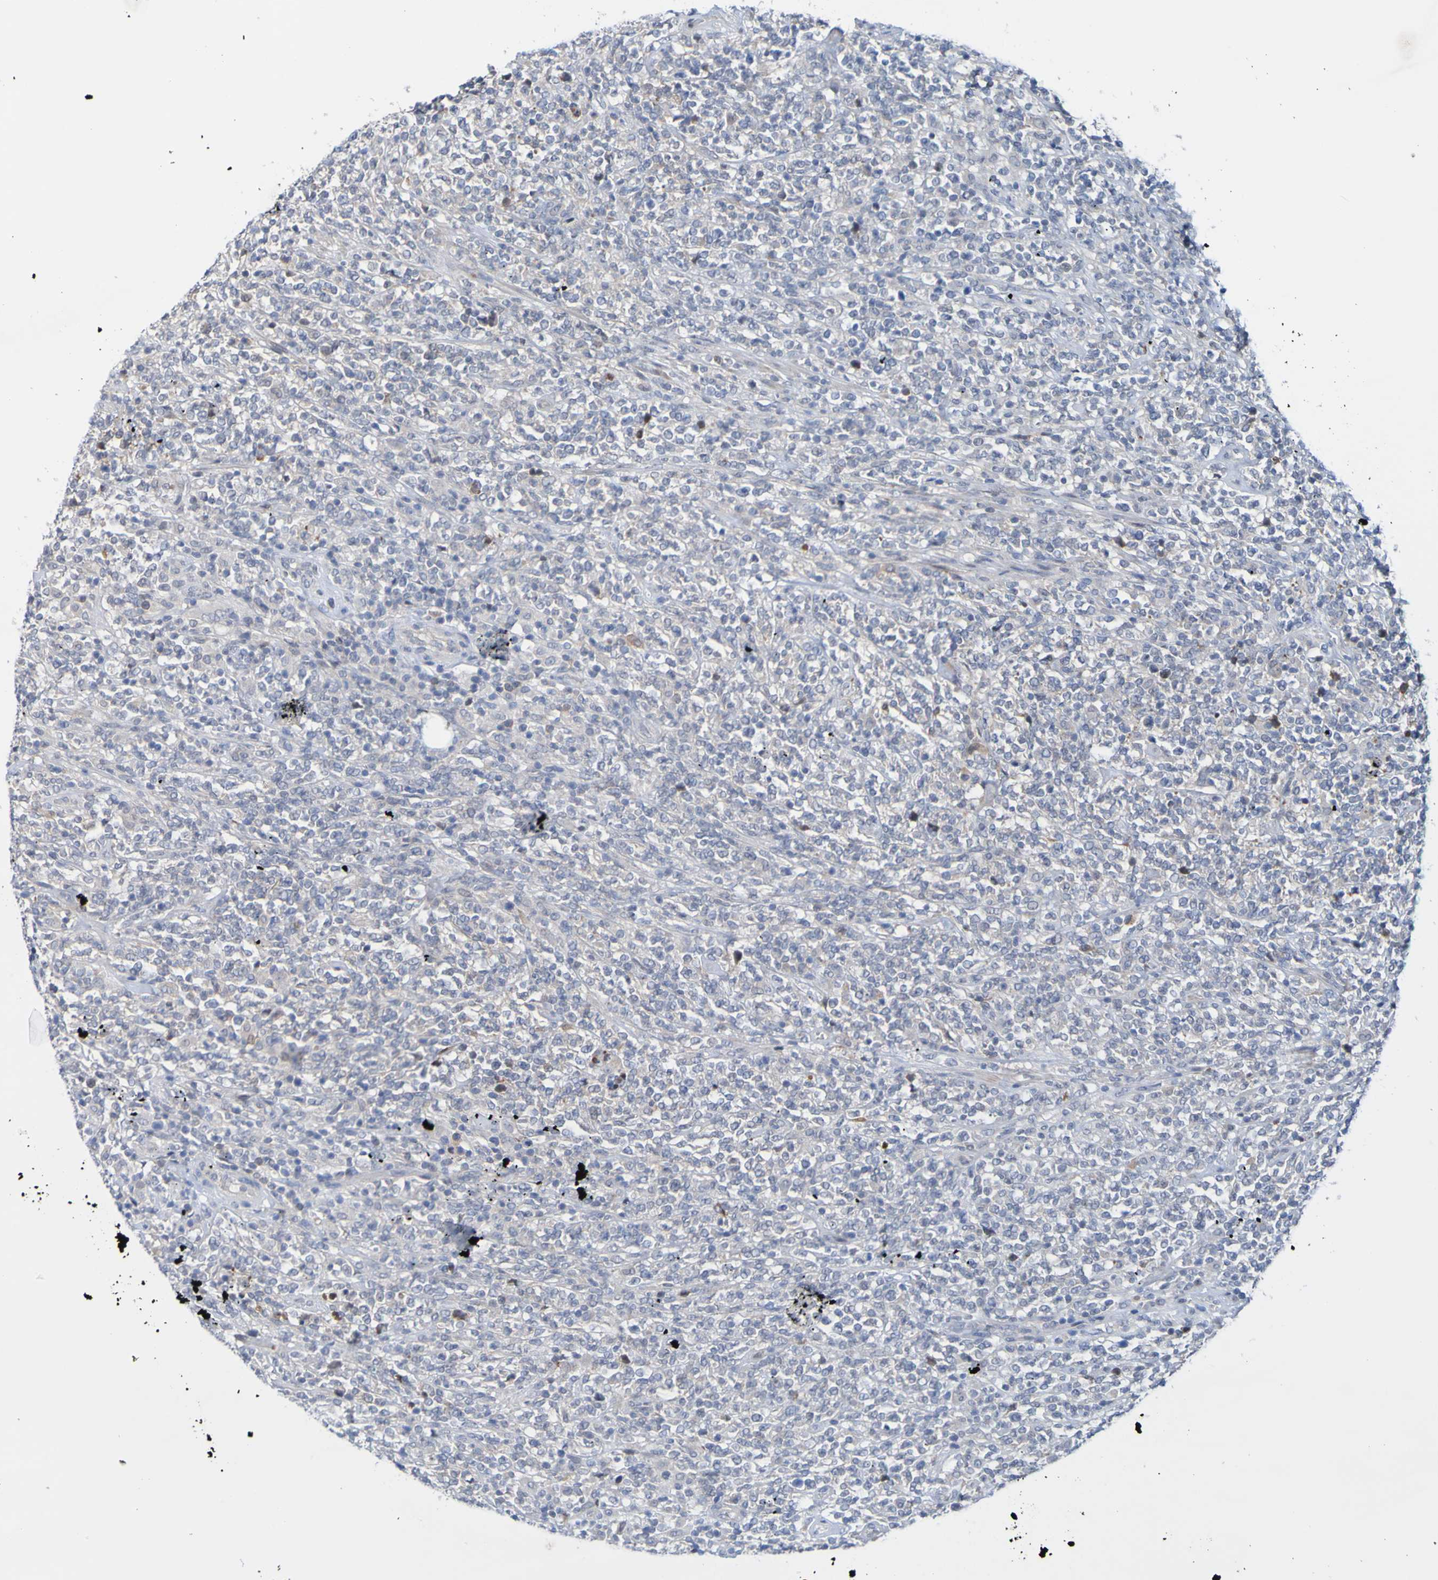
{"staining": {"intensity": "negative", "quantity": "none", "location": "none"}, "tissue": "lymphoma", "cell_type": "Tumor cells", "image_type": "cancer", "snomed": [{"axis": "morphology", "description": "Malignant lymphoma, non-Hodgkin's type, High grade"}, {"axis": "topography", "description": "Soft tissue"}], "caption": "Lymphoma was stained to show a protein in brown. There is no significant staining in tumor cells. The staining is performed using DAB brown chromogen with nuclei counter-stained in using hematoxylin.", "gene": "ACMSD", "patient": {"sex": "male", "age": 18}}